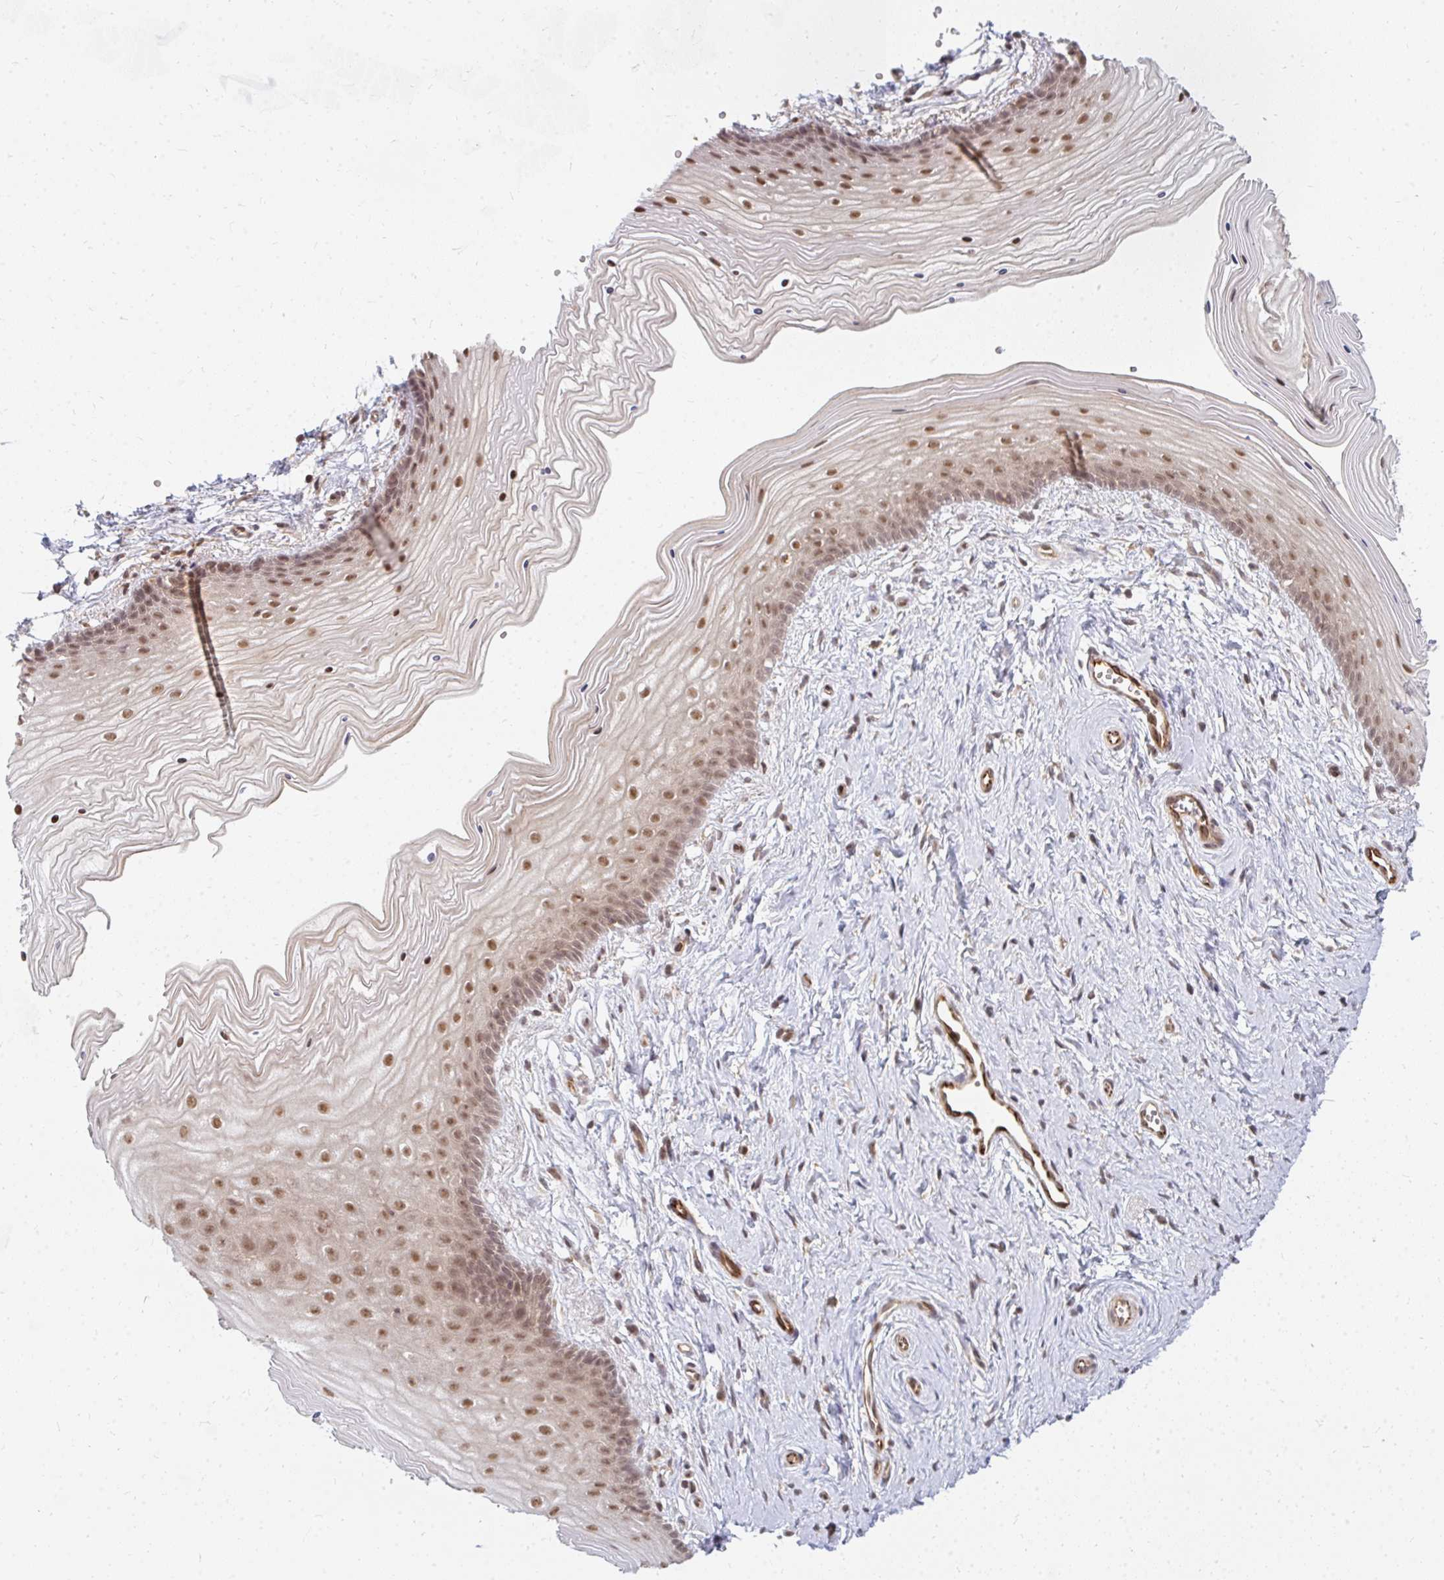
{"staining": {"intensity": "strong", "quantity": "25%-75%", "location": "nuclear"}, "tissue": "vagina", "cell_type": "Squamous epithelial cells", "image_type": "normal", "snomed": [{"axis": "morphology", "description": "Normal tissue, NOS"}, {"axis": "topography", "description": "Vagina"}], "caption": "High-magnification brightfield microscopy of benign vagina stained with DAB (3,3'-diaminobenzidine) (brown) and counterstained with hematoxylin (blue). squamous epithelial cells exhibit strong nuclear expression is identified in approximately25%-75% of cells. (DAB IHC, brown staining for protein, blue staining for nuclei).", "gene": "GTF3C6", "patient": {"sex": "female", "age": 38}}